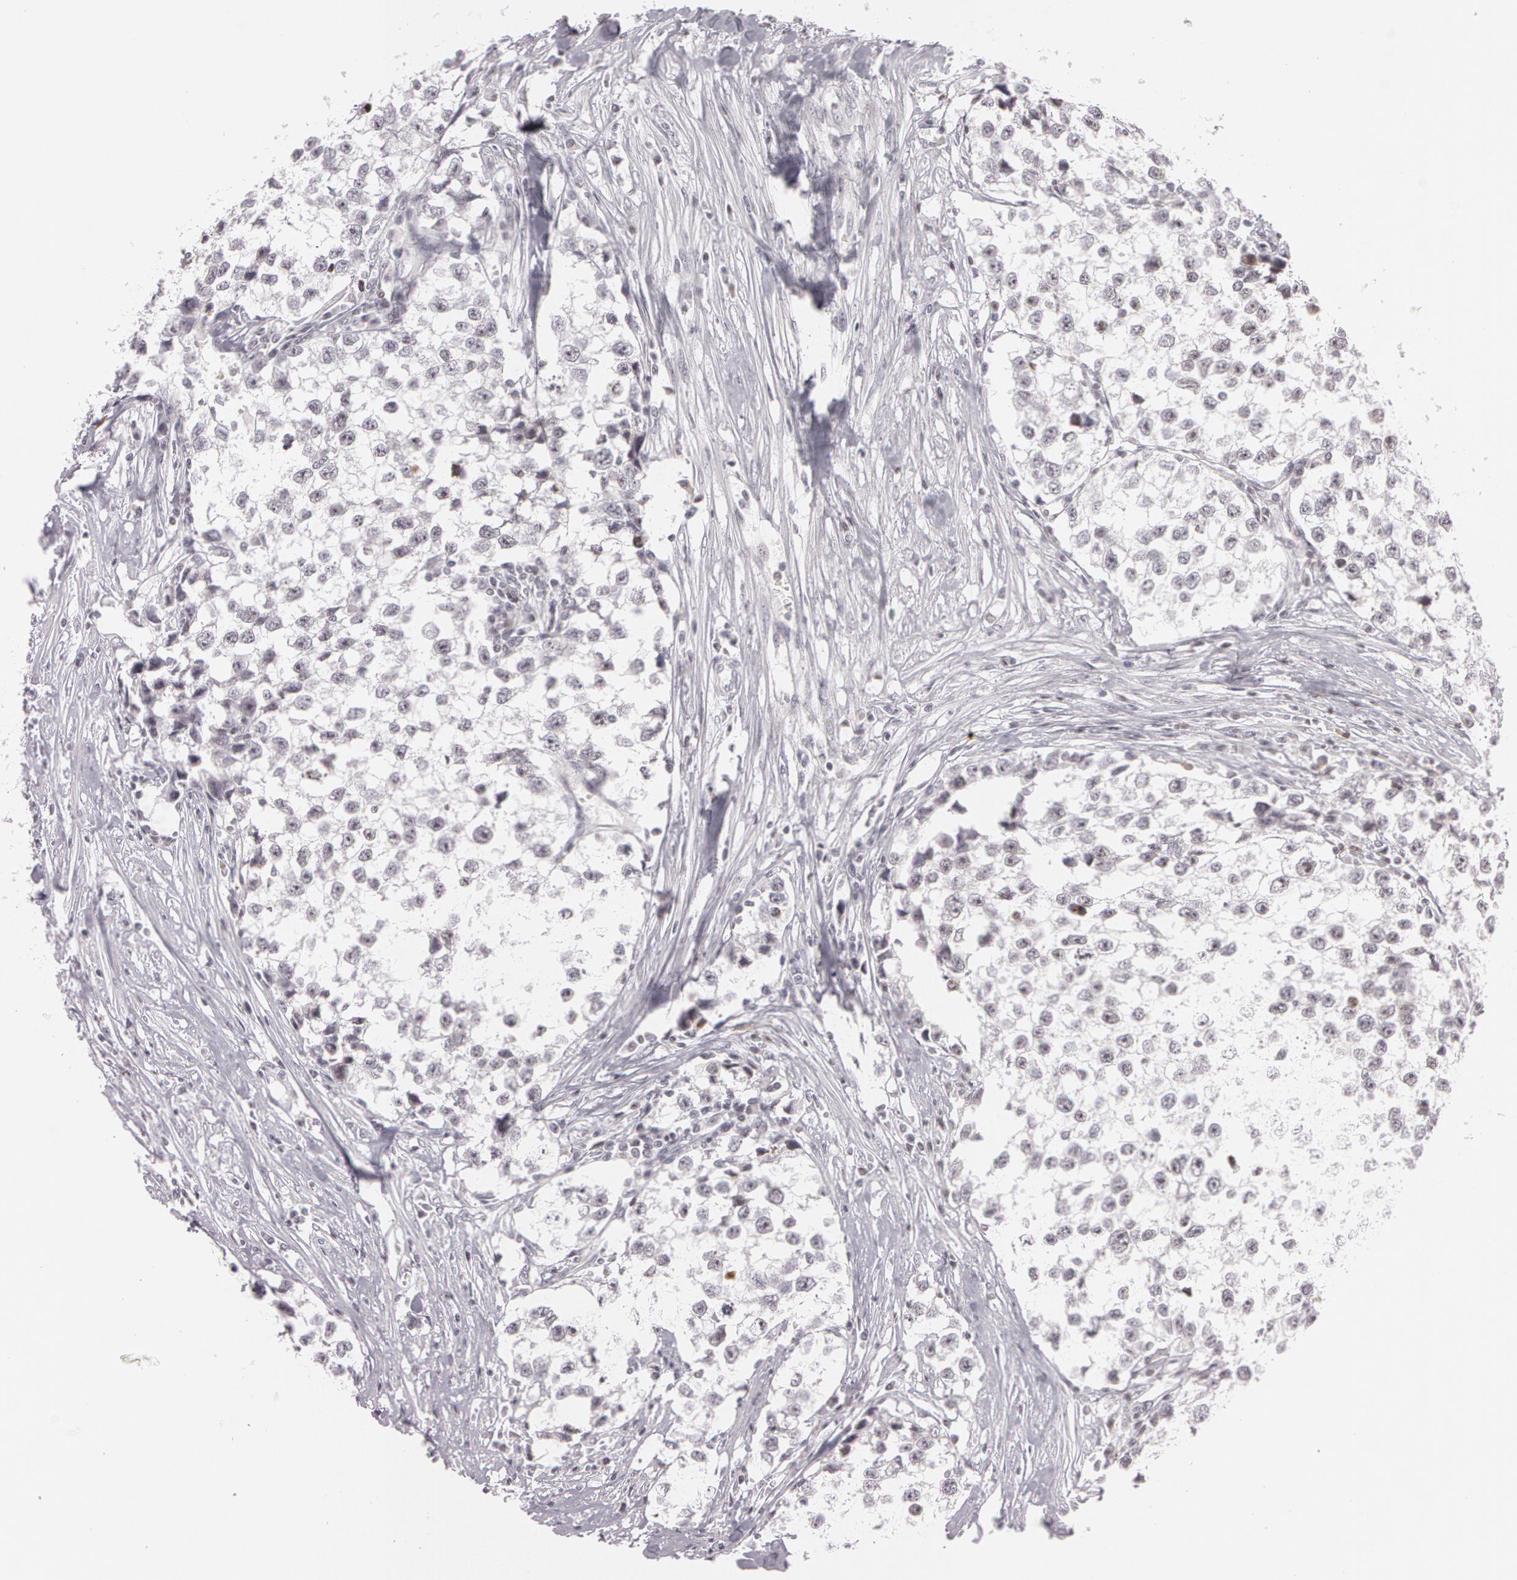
{"staining": {"intensity": "moderate", "quantity": "<25%", "location": "nuclear"}, "tissue": "testis cancer", "cell_type": "Tumor cells", "image_type": "cancer", "snomed": [{"axis": "morphology", "description": "Seminoma, NOS"}, {"axis": "morphology", "description": "Carcinoma, Embryonal, NOS"}, {"axis": "topography", "description": "Testis"}], "caption": "Testis cancer stained with a protein marker exhibits moderate staining in tumor cells.", "gene": "FBL", "patient": {"sex": "male", "age": 30}}